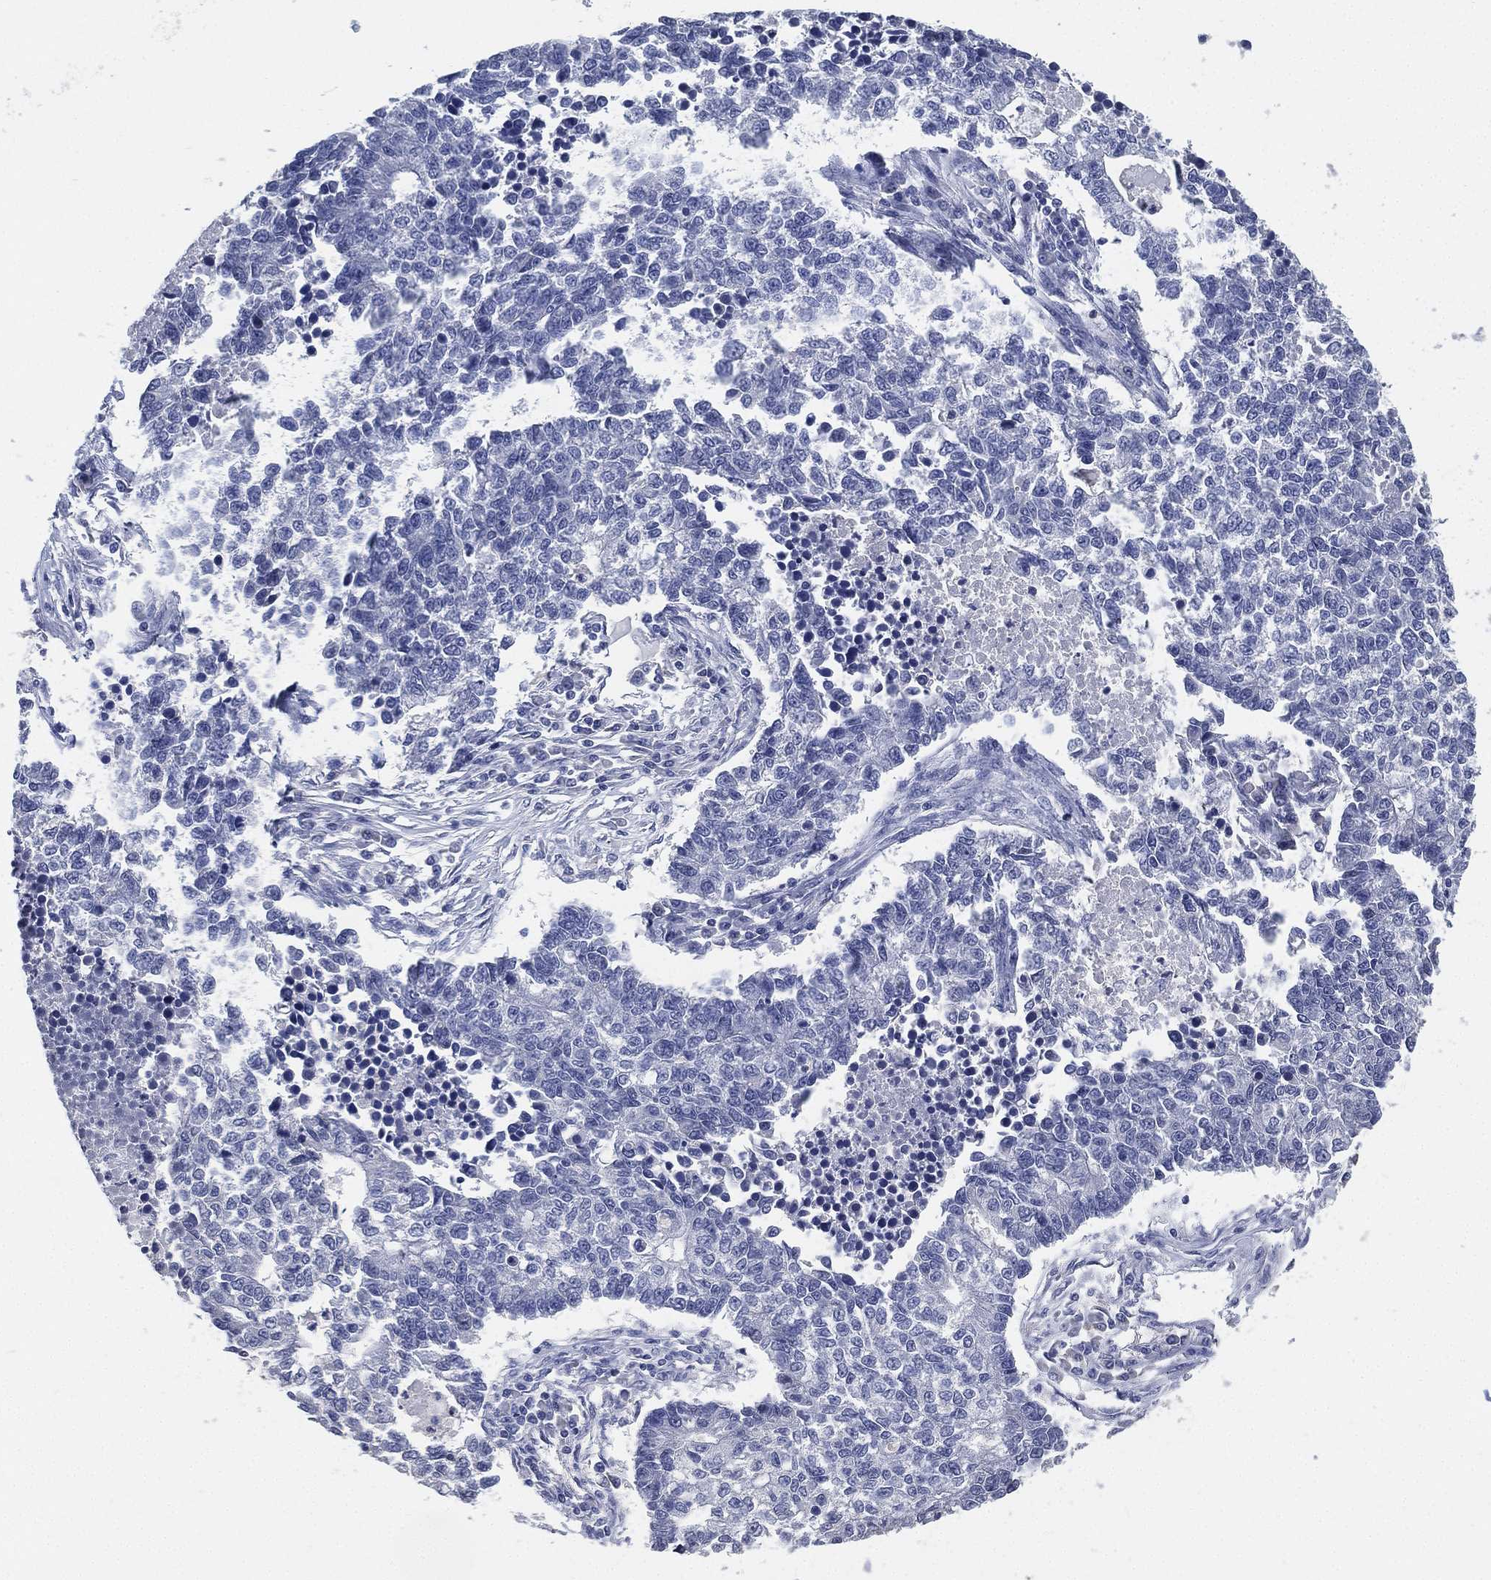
{"staining": {"intensity": "negative", "quantity": "none", "location": "none"}, "tissue": "lung cancer", "cell_type": "Tumor cells", "image_type": "cancer", "snomed": [{"axis": "morphology", "description": "Adenocarcinoma, NOS"}, {"axis": "topography", "description": "Lung"}], "caption": "High power microscopy histopathology image of an immunohistochemistry (IHC) photomicrograph of lung cancer, revealing no significant staining in tumor cells.", "gene": "IYD", "patient": {"sex": "male", "age": 57}}